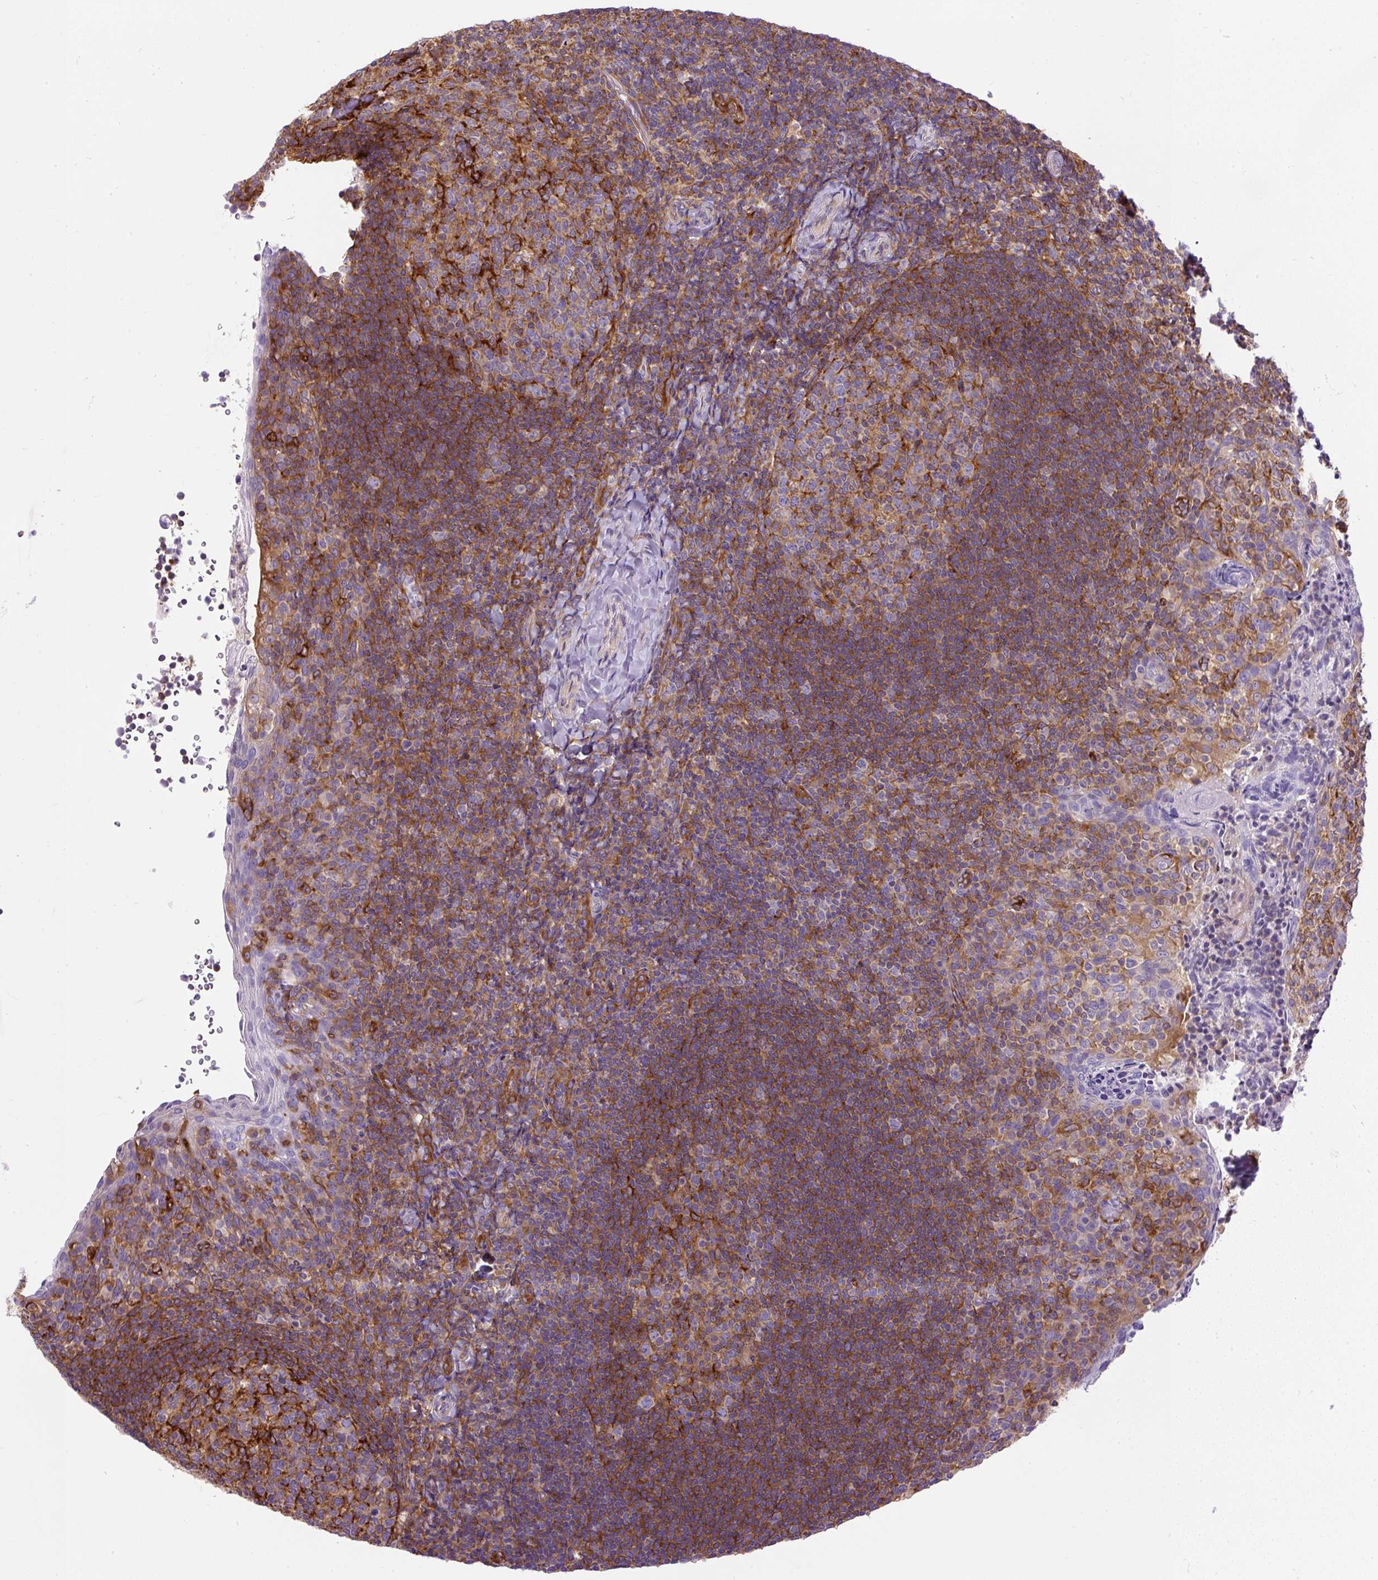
{"staining": {"intensity": "moderate", "quantity": "<25%", "location": "cytoplasmic/membranous"}, "tissue": "tonsil", "cell_type": "Germinal center cells", "image_type": "normal", "snomed": [{"axis": "morphology", "description": "Normal tissue, NOS"}, {"axis": "topography", "description": "Tonsil"}], "caption": "Moderate cytoplasmic/membranous positivity is identified in approximately <25% of germinal center cells in unremarkable tonsil.", "gene": "MAP1S", "patient": {"sex": "female", "age": 10}}